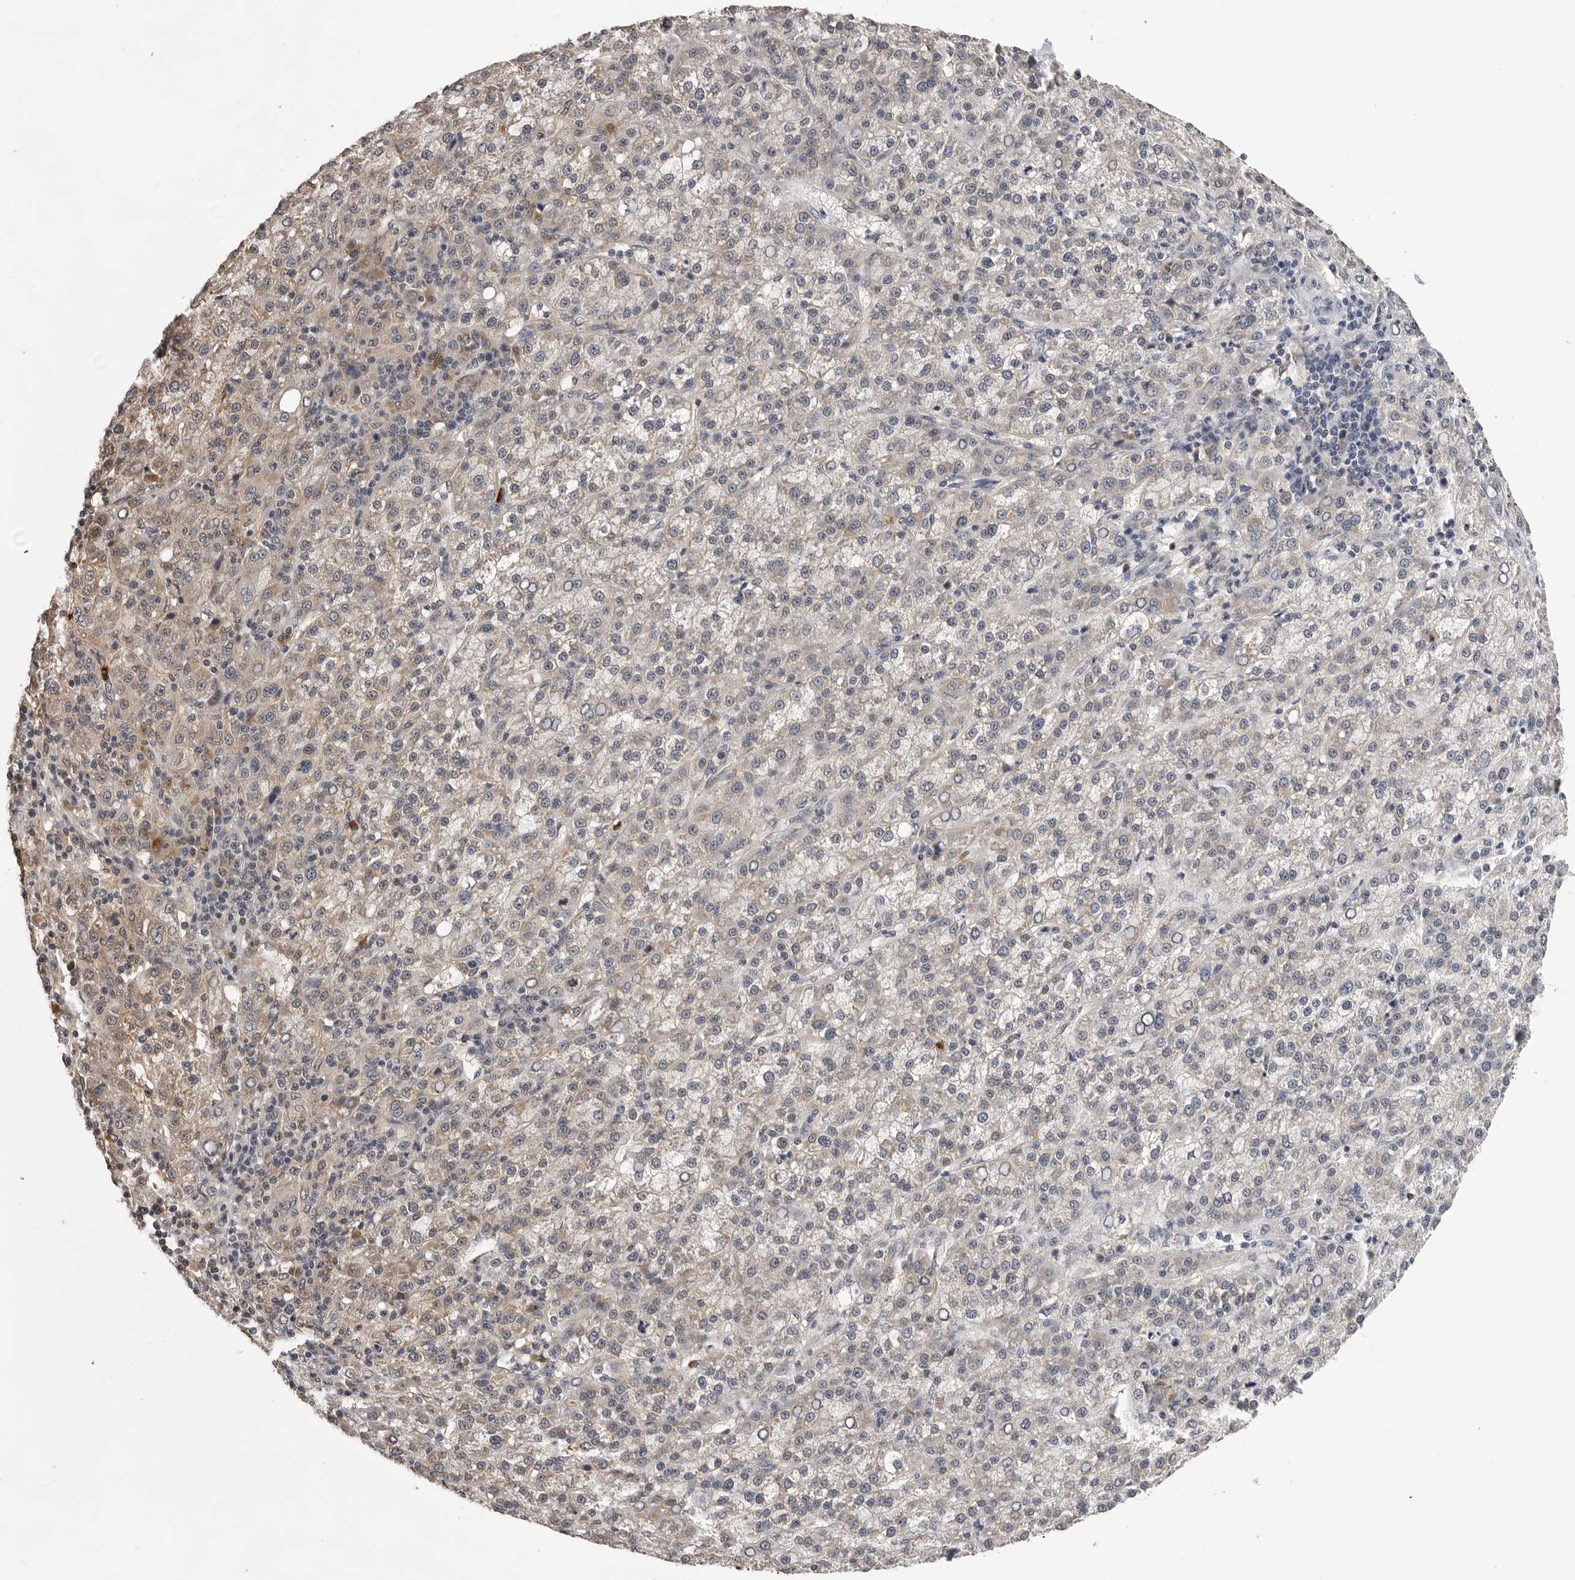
{"staining": {"intensity": "weak", "quantity": "<25%", "location": "cytoplasmic/membranous"}, "tissue": "liver cancer", "cell_type": "Tumor cells", "image_type": "cancer", "snomed": [{"axis": "morphology", "description": "Carcinoma, Hepatocellular, NOS"}, {"axis": "topography", "description": "Liver"}], "caption": "The histopathology image shows no staining of tumor cells in liver cancer (hepatocellular carcinoma).", "gene": "TRMT13", "patient": {"sex": "female", "age": 58}}